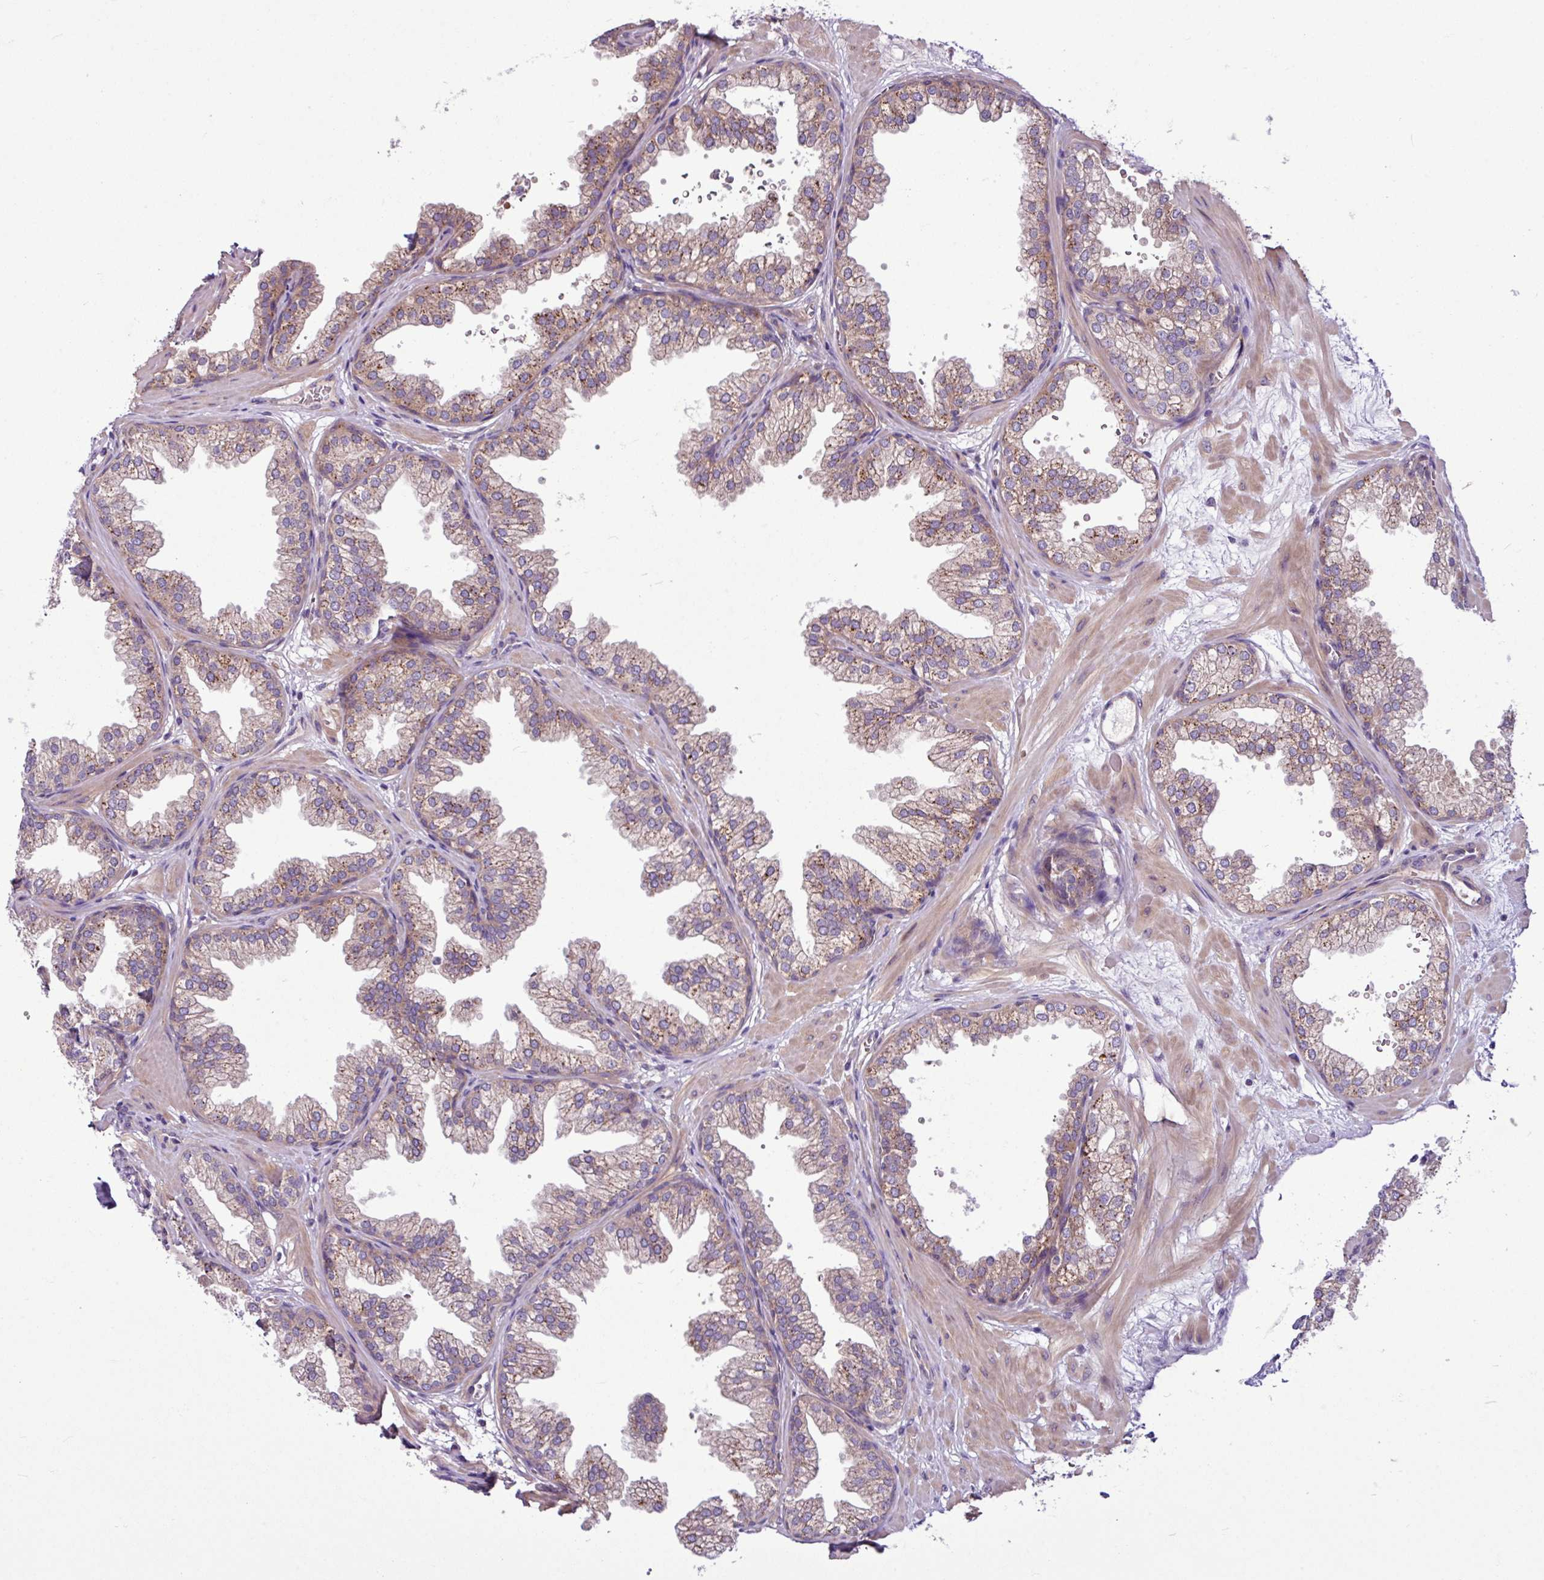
{"staining": {"intensity": "moderate", "quantity": ">75%", "location": "cytoplasmic/membranous"}, "tissue": "prostate", "cell_type": "Glandular cells", "image_type": "normal", "snomed": [{"axis": "morphology", "description": "Normal tissue, NOS"}, {"axis": "topography", "description": "Prostate"}], "caption": "High-magnification brightfield microscopy of normal prostate stained with DAB (brown) and counterstained with hematoxylin (blue). glandular cells exhibit moderate cytoplasmic/membranous expression is seen in about>75% of cells.", "gene": "MROH2A", "patient": {"sex": "male", "age": 37}}